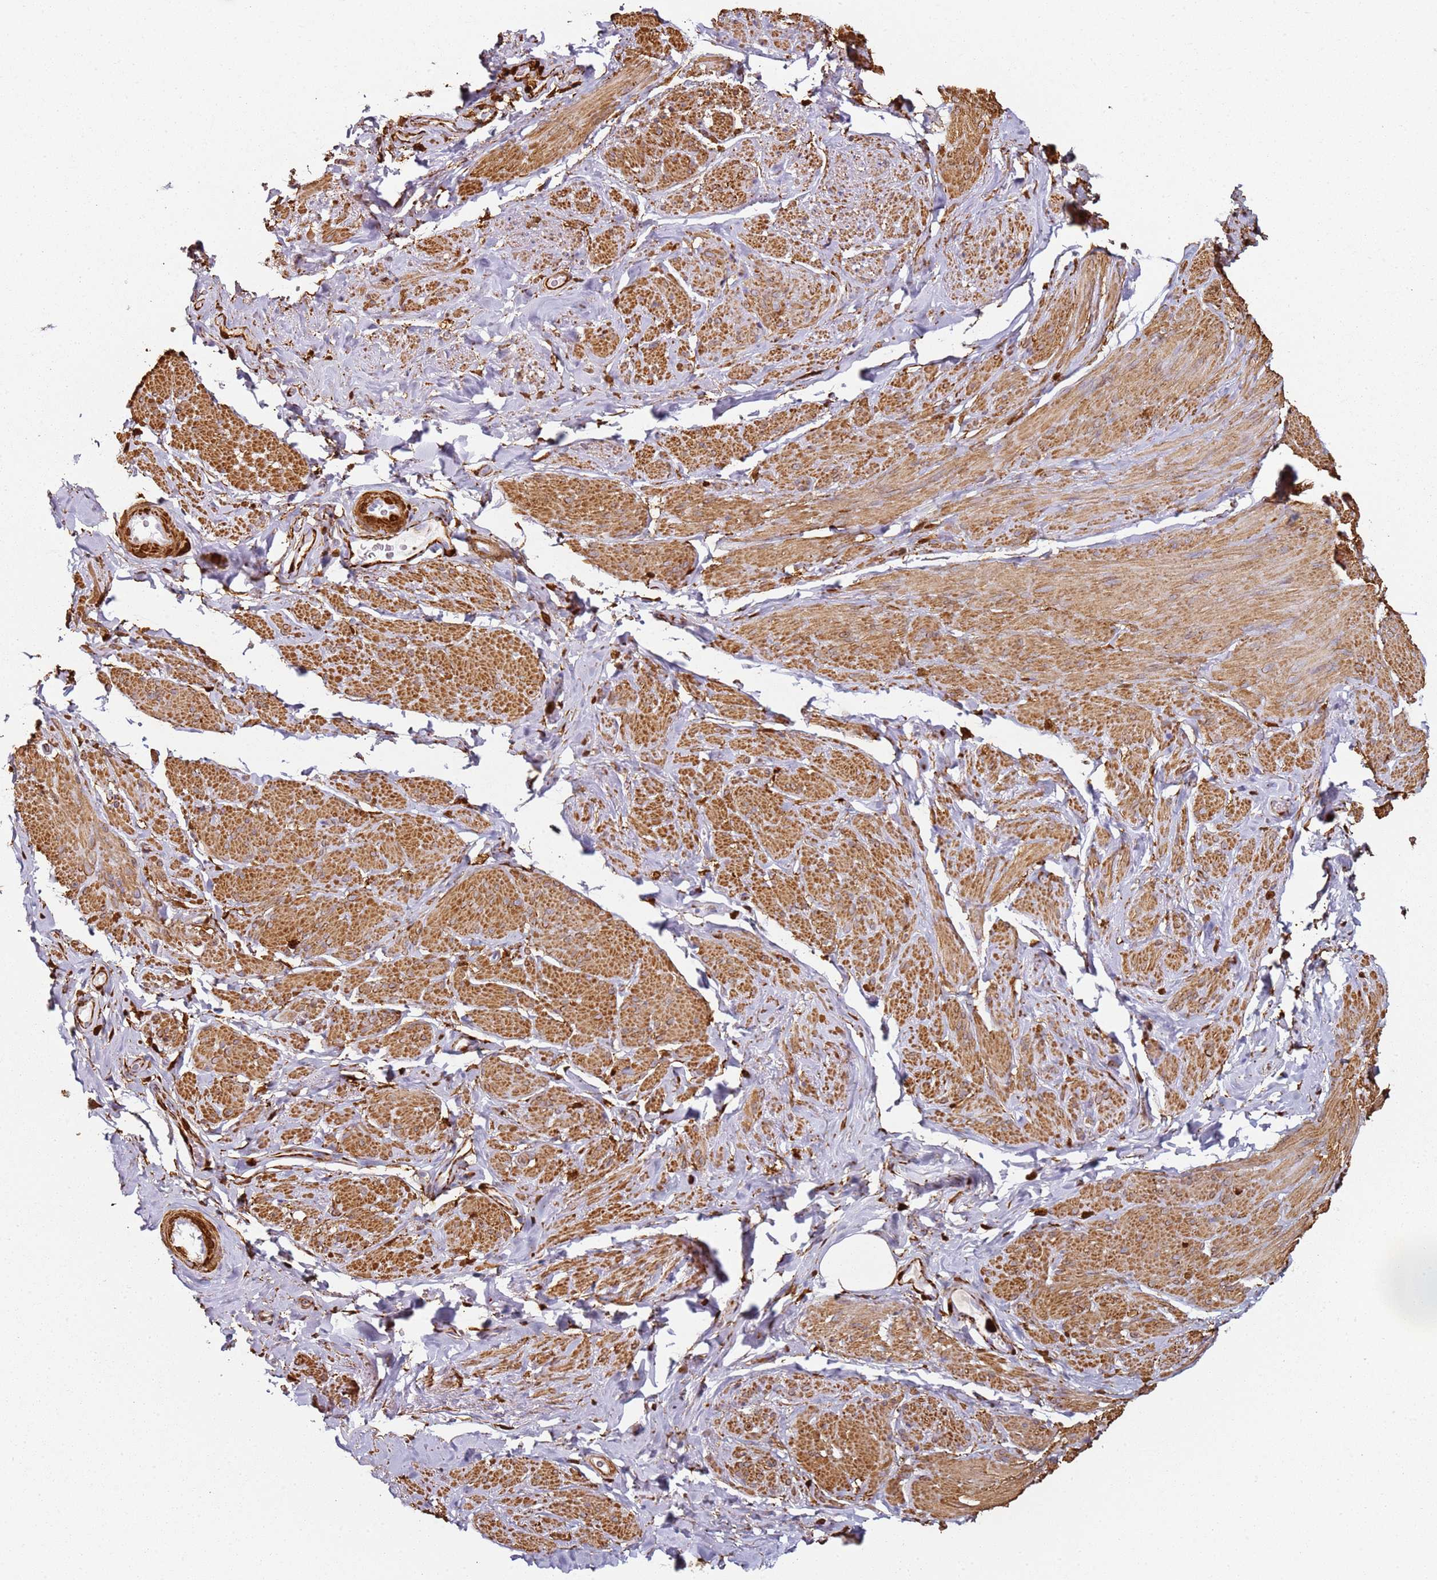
{"staining": {"intensity": "moderate", "quantity": ">75%", "location": "cytoplasmic/membranous"}, "tissue": "smooth muscle", "cell_type": "Smooth muscle cells", "image_type": "normal", "snomed": [{"axis": "morphology", "description": "Normal tissue, NOS"}, {"axis": "topography", "description": "Smooth muscle"}, {"axis": "topography", "description": "Peripheral nerve tissue"}], "caption": "DAB immunohistochemical staining of normal human smooth muscle displays moderate cytoplasmic/membranous protein staining in approximately >75% of smooth muscle cells. The protein is shown in brown color, while the nuclei are stained blue.", "gene": "S100A4", "patient": {"sex": "male", "age": 69}}